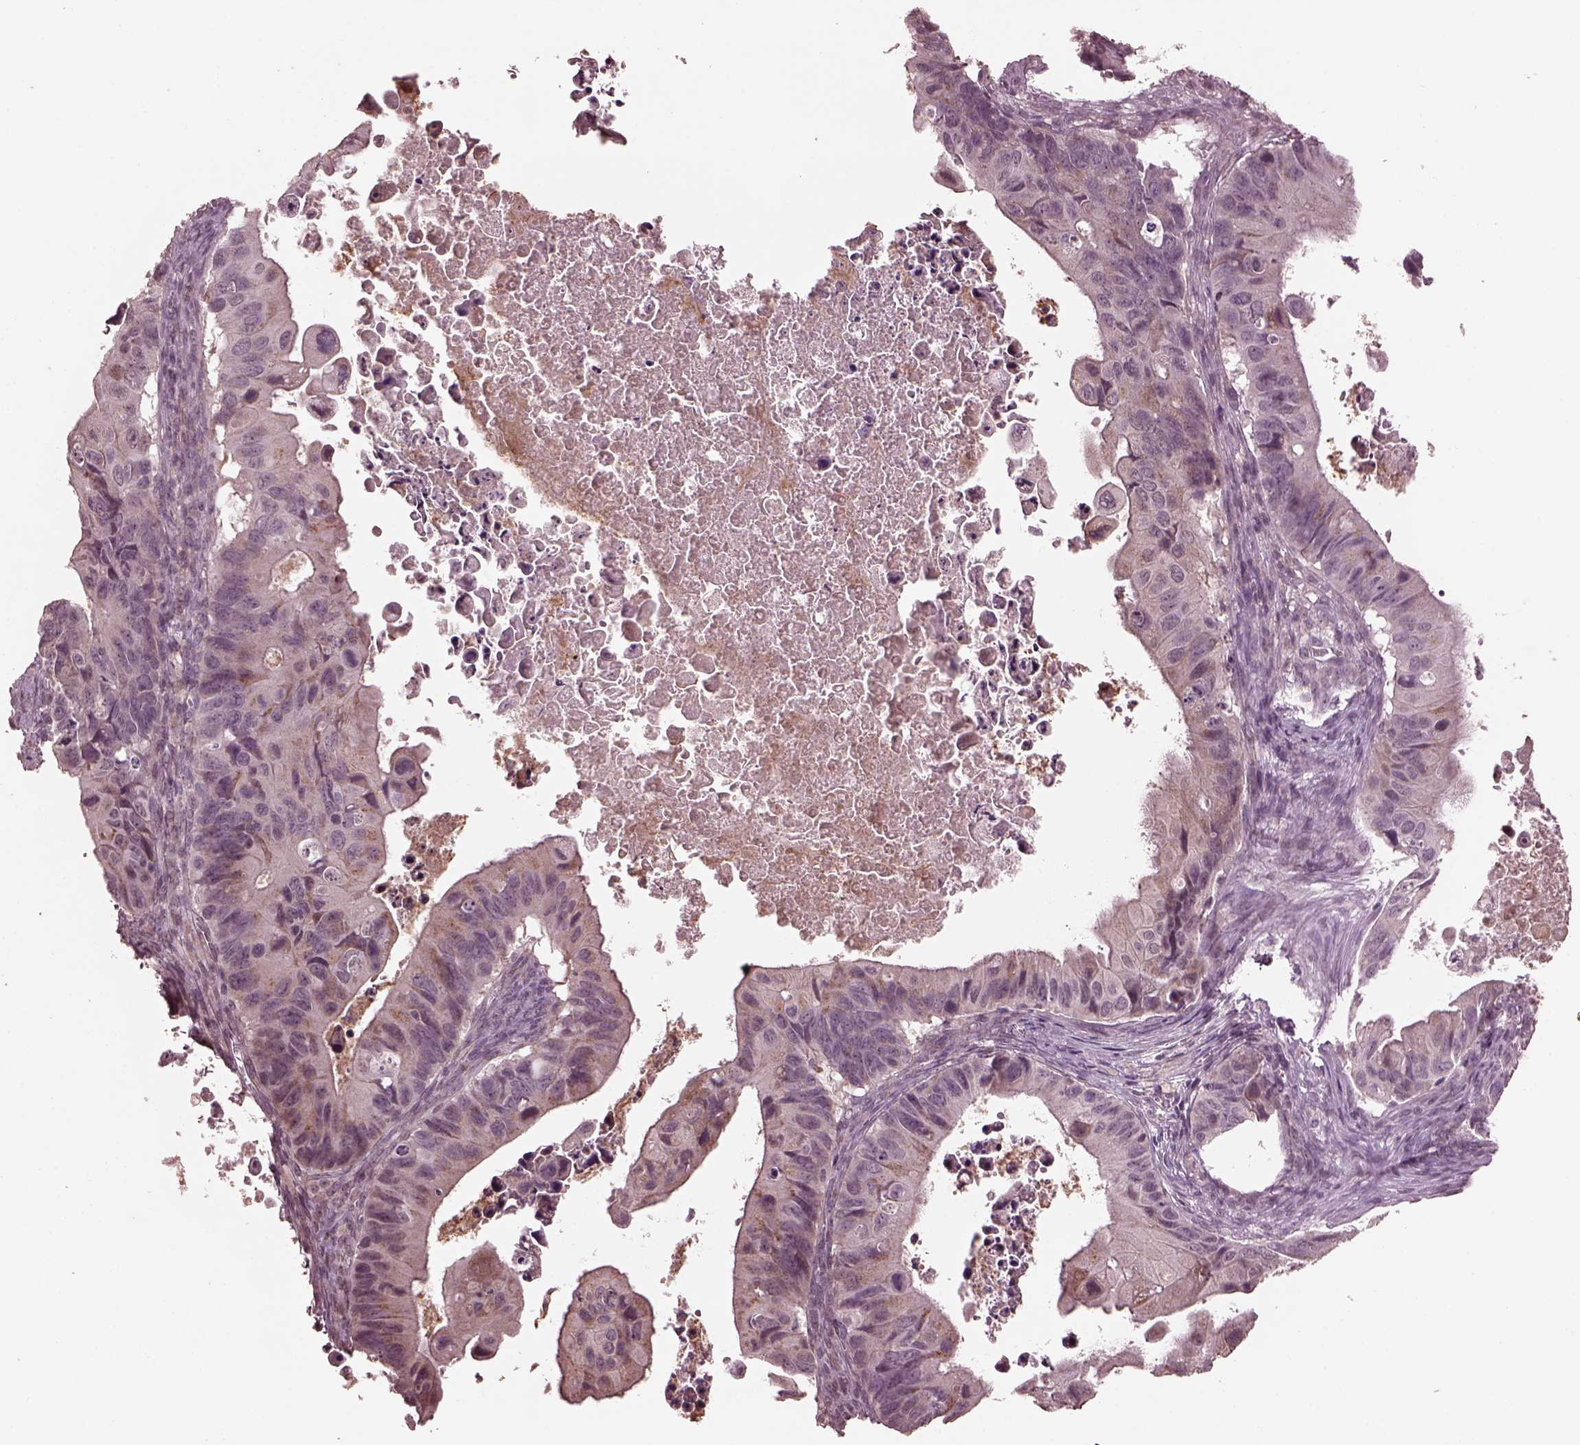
{"staining": {"intensity": "weak", "quantity": "<25%", "location": "cytoplasmic/membranous"}, "tissue": "ovarian cancer", "cell_type": "Tumor cells", "image_type": "cancer", "snomed": [{"axis": "morphology", "description": "Cystadenocarcinoma, mucinous, NOS"}, {"axis": "topography", "description": "Ovary"}], "caption": "The IHC histopathology image has no significant expression in tumor cells of ovarian mucinous cystadenocarcinoma tissue.", "gene": "IL18RAP", "patient": {"sex": "female", "age": 64}}